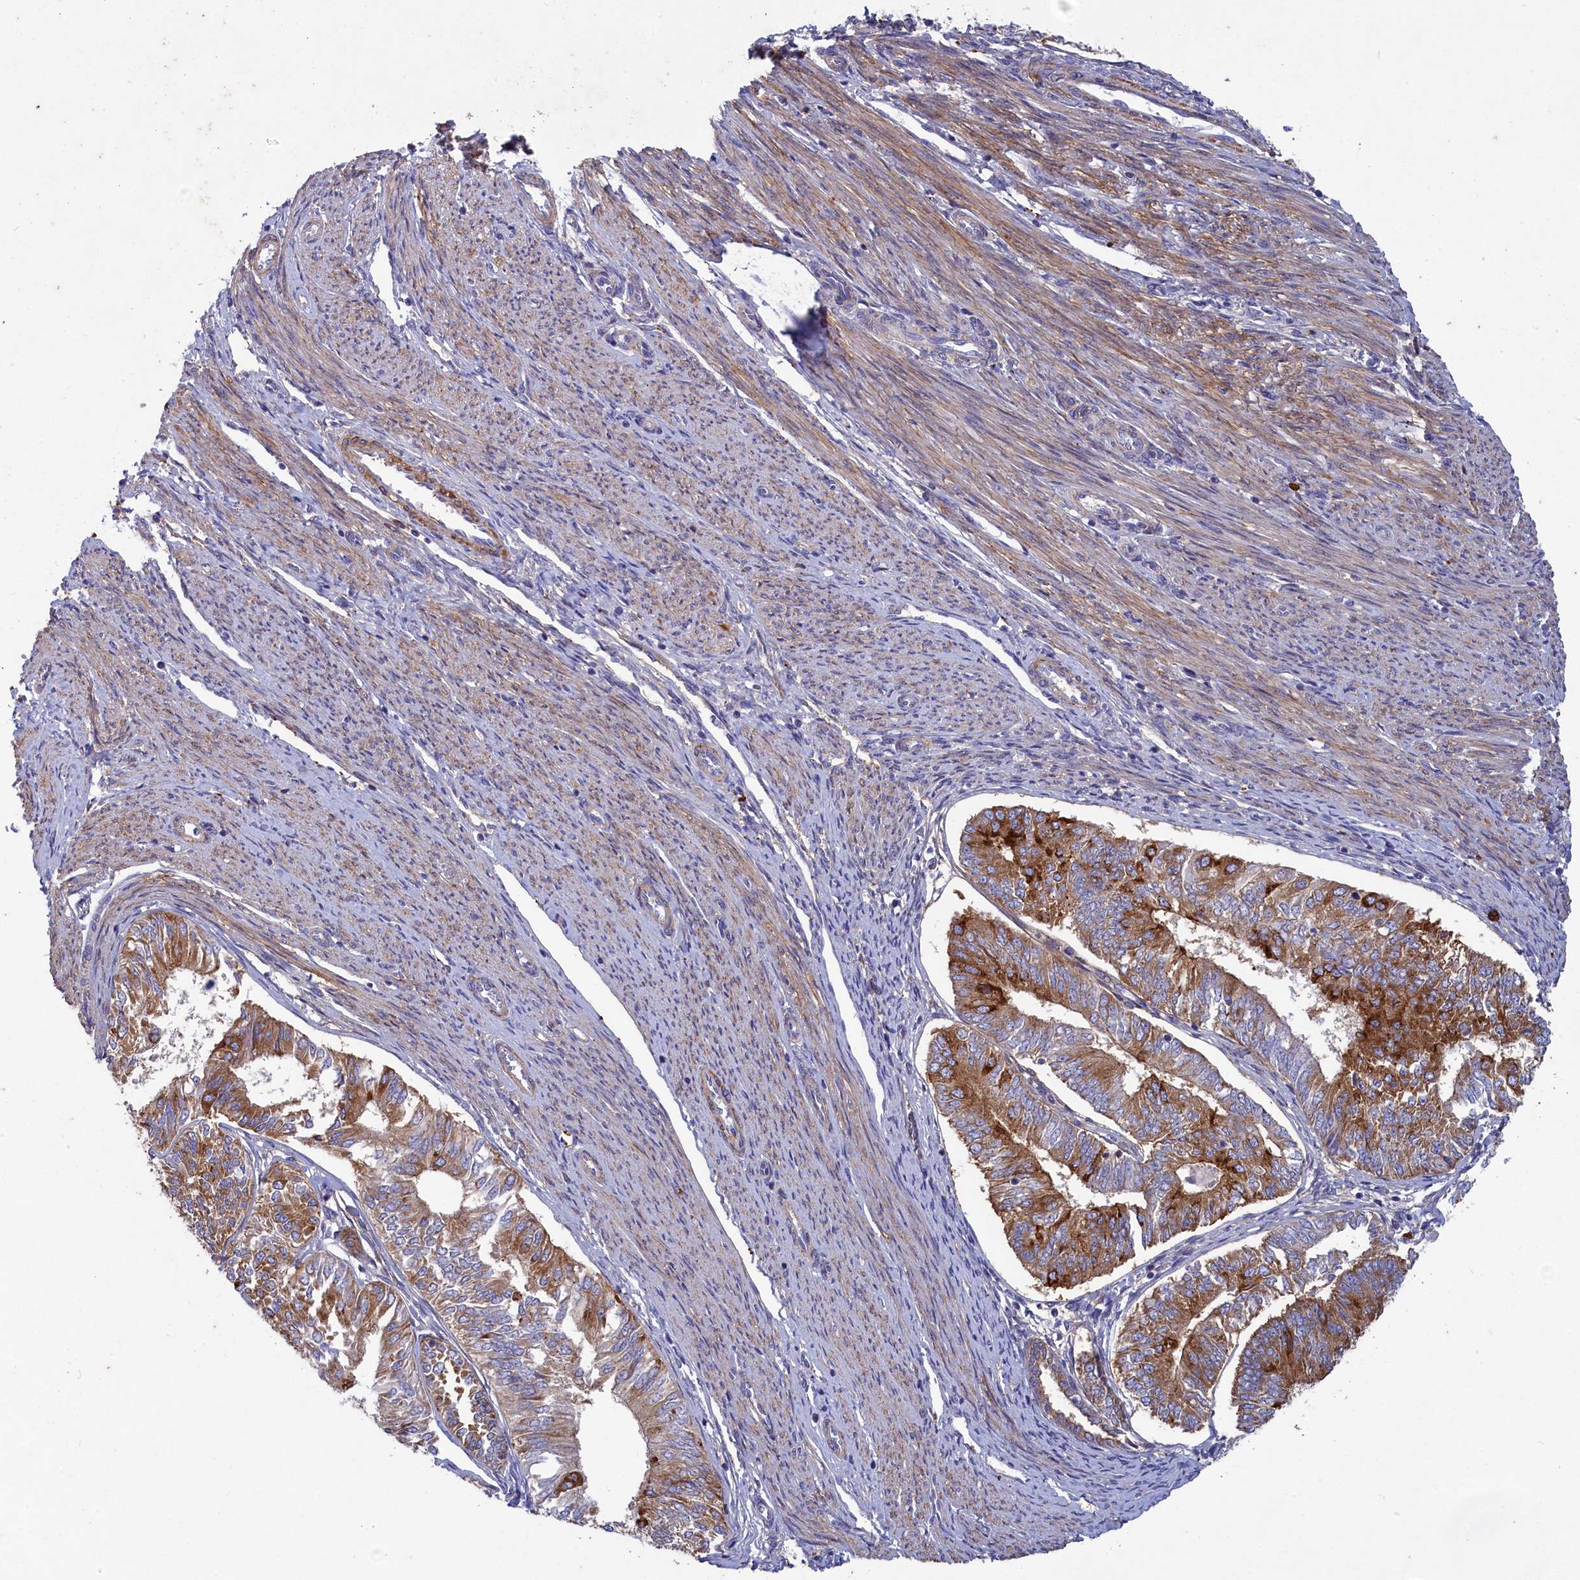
{"staining": {"intensity": "moderate", "quantity": ">75%", "location": "cytoplasmic/membranous"}, "tissue": "endometrial cancer", "cell_type": "Tumor cells", "image_type": "cancer", "snomed": [{"axis": "morphology", "description": "Adenocarcinoma, NOS"}, {"axis": "topography", "description": "Endometrium"}], "caption": "The micrograph reveals immunohistochemical staining of endometrial adenocarcinoma. There is moderate cytoplasmic/membranous positivity is appreciated in about >75% of tumor cells. The staining was performed using DAB (3,3'-diaminobenzidine), with brown indicating positive protein expression. Nuclei are stained blue with hematoxylin.", "gene": "SCAMP4", "patient": {"sex": "female", "age": 58}}